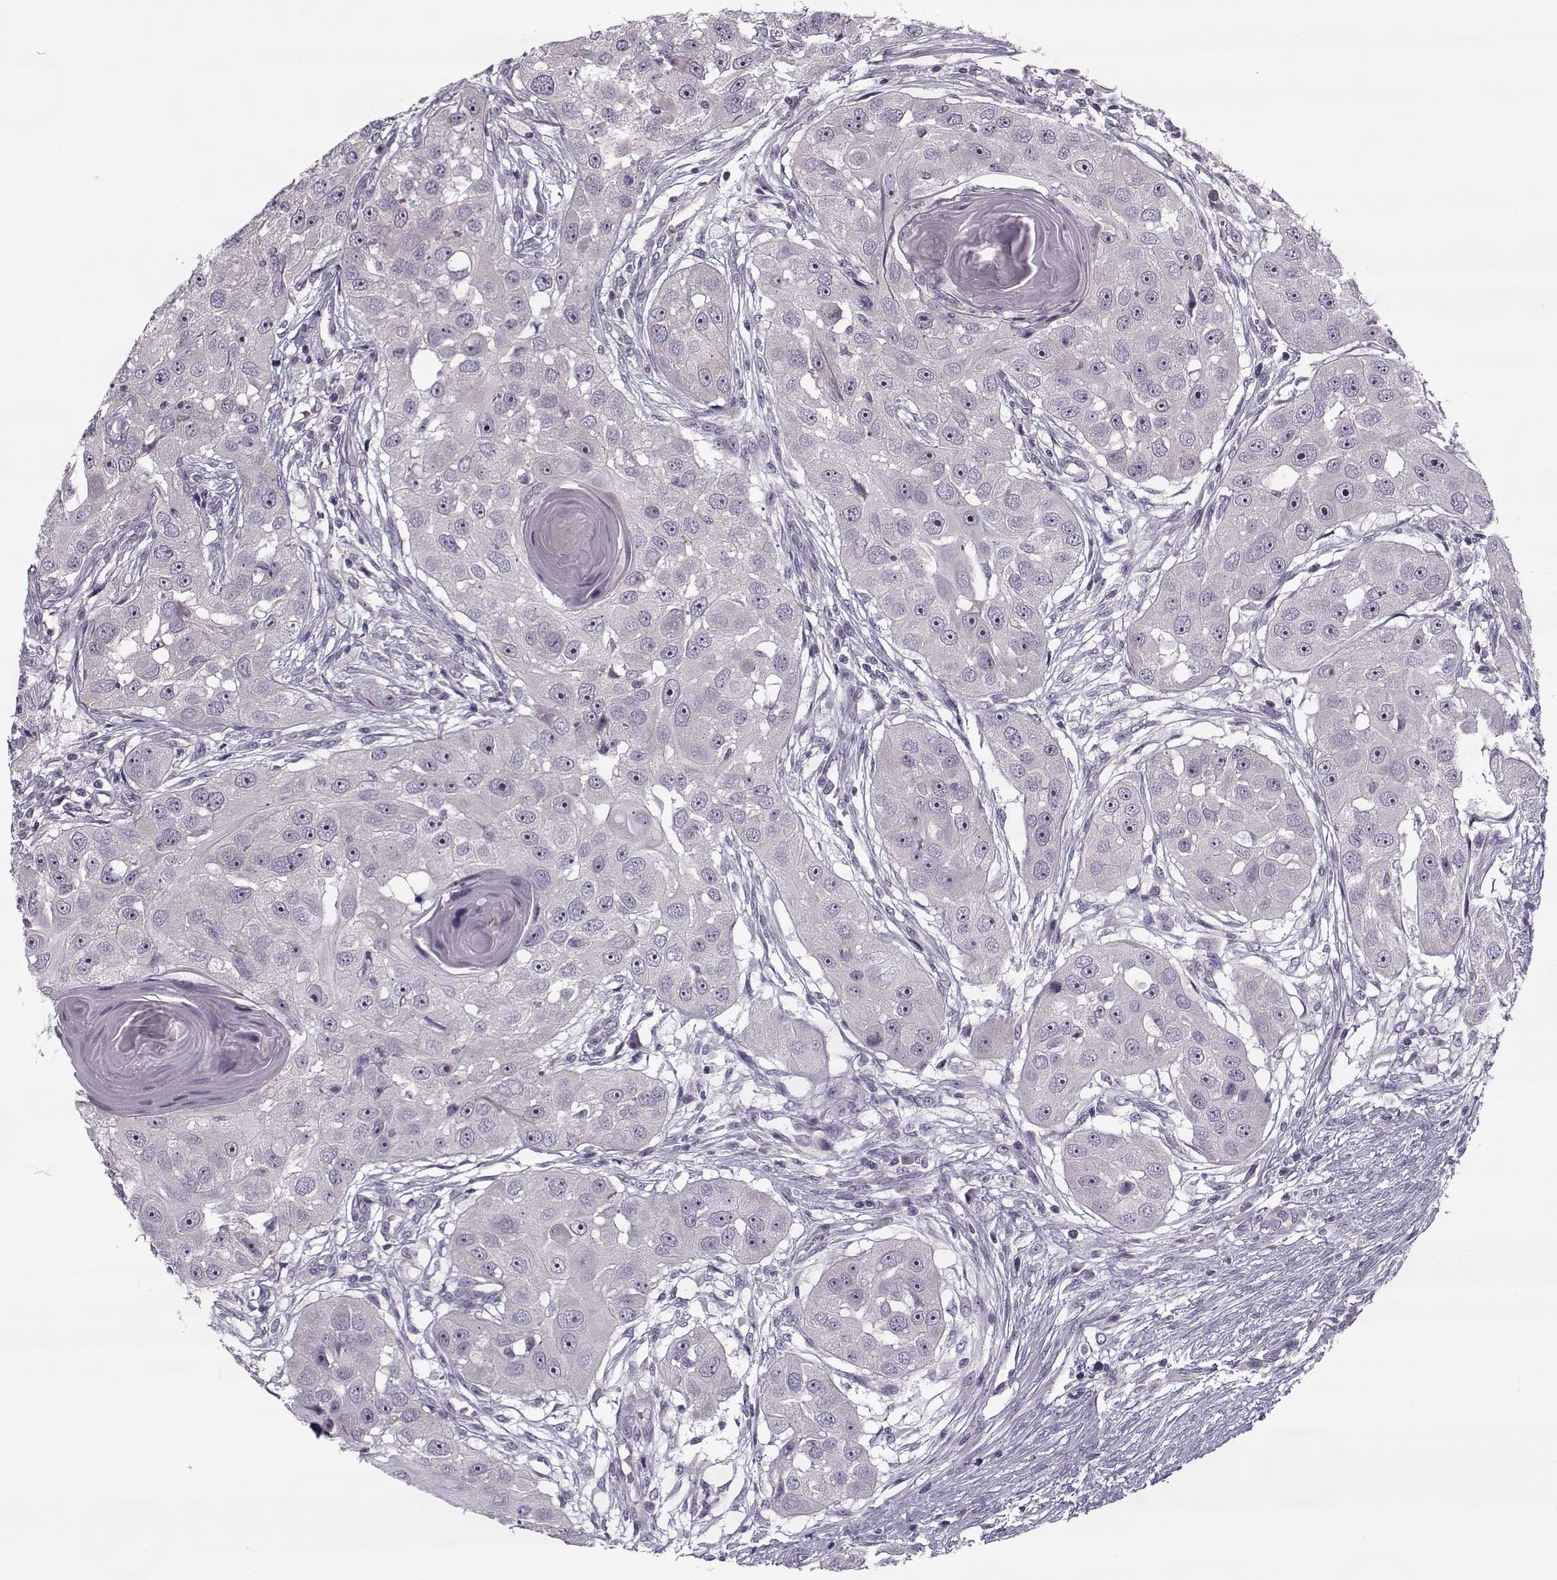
{"staining": {"intensity": "negative", "quantity": "none", "location": "none"}, "tissue": "head and neck cancer", "cell_type": "Tumor cells", "image_type": "cancer", "snomed": [{"axis": "morphology", "description": "Squamous cell carcinoma, NOS"}, {"axis": "topography", "description": "Head-Neck"}], "caption": "Tumor cells are negative for protein expression in human head and neck squamous cell carcinoma. The staining is performed using DAB brown chromogen with nuclei counter-stained in using hematoxylin.", "gene": "PNMT", "patient": {"sex": "male", "age": 51}}